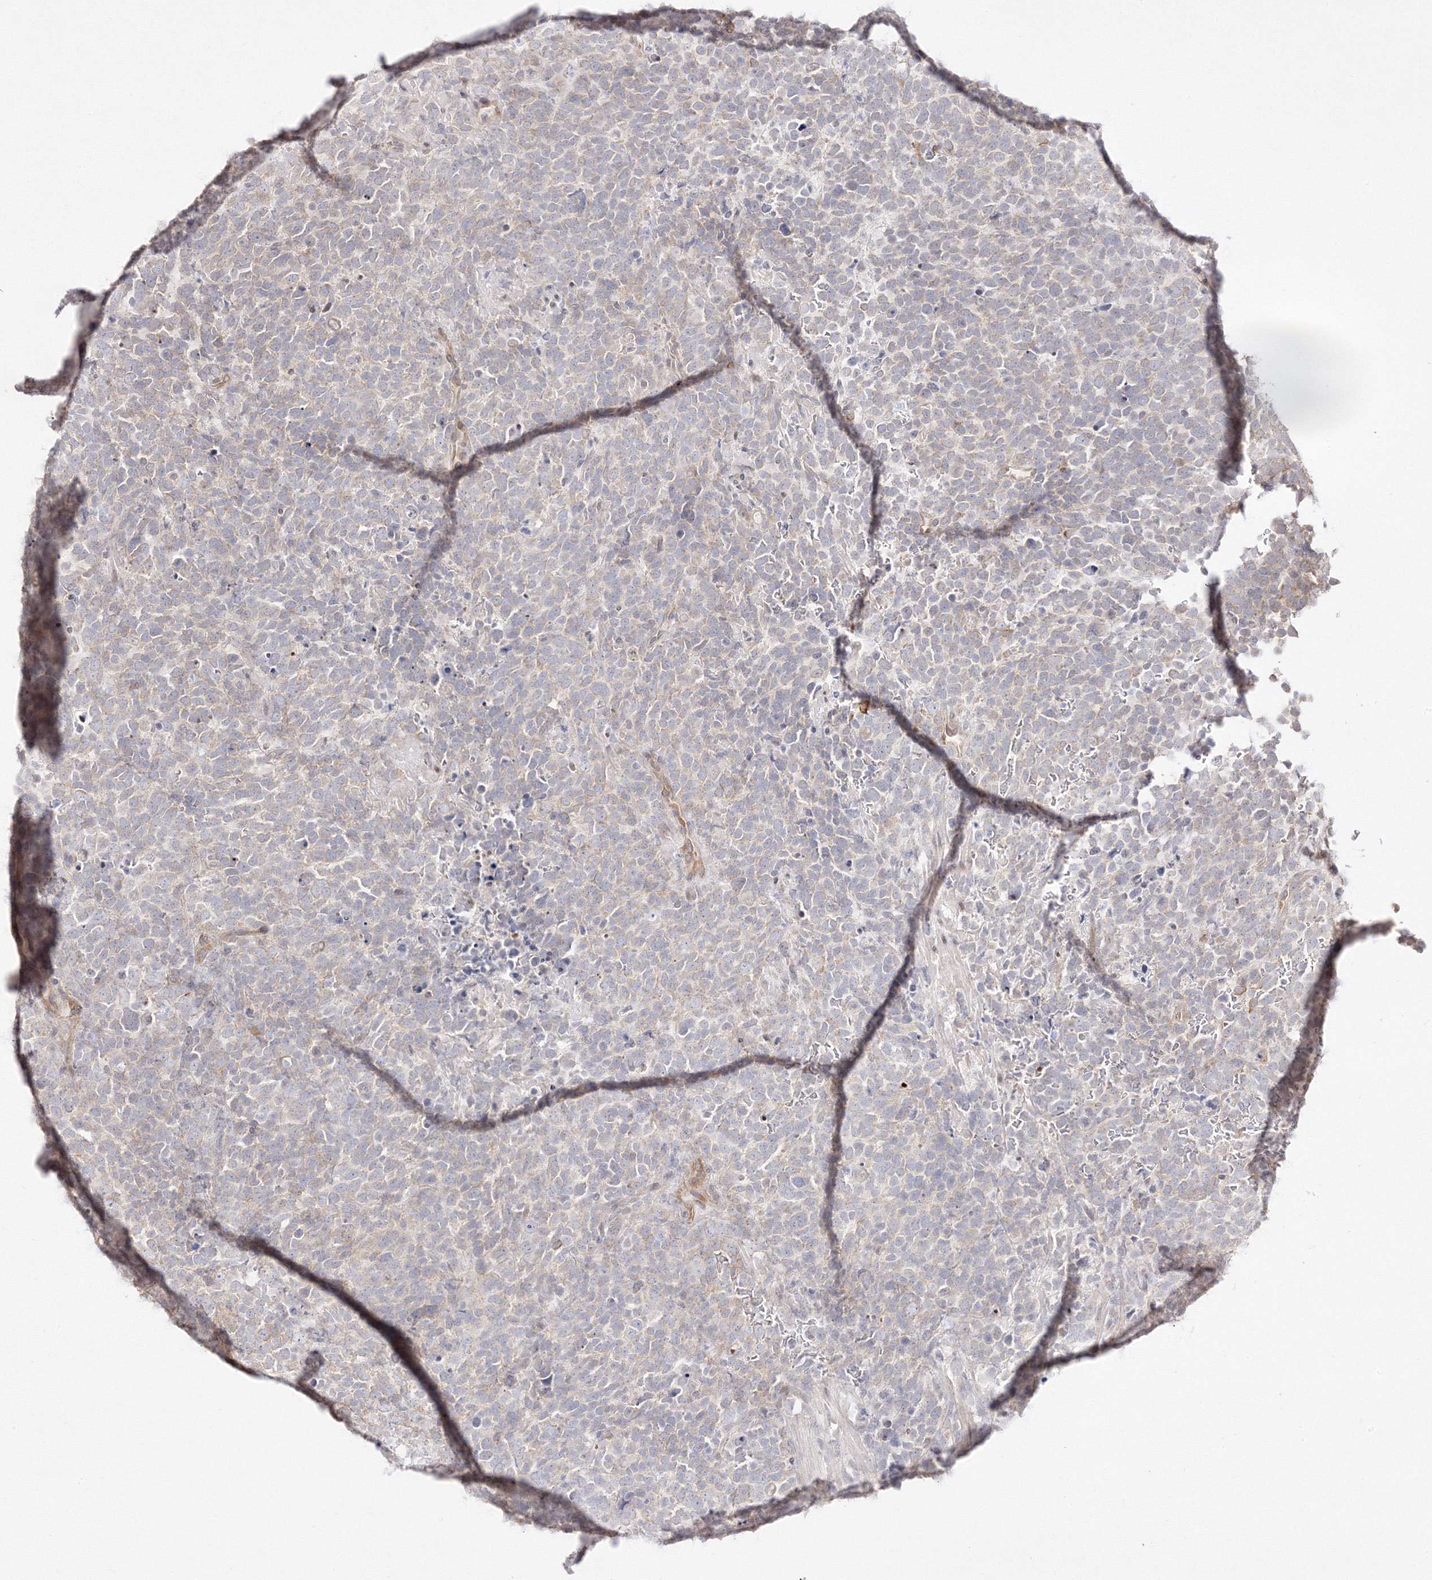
{"staining": {"intensity": "weak", "quantity": "<25%", "location": "cytoplasmic/membranous"}, "tissue": "urothelial cancer", "cell_type": "Tumor cells", "image_type": "cancer", "snomed": [{"axis": "morphology", "description": "Urothelial carcinoma, High grade"}, {"axis": "topography", "description": "Urinary bladder"}], "caption": "A high-resolution micrograph shows IHC staining of high-grade urothelial carcinoma, which displays no significant staining in tumor cells.", "gene": "C2CD2", "patient": {"sex": "female", "age": 82}}